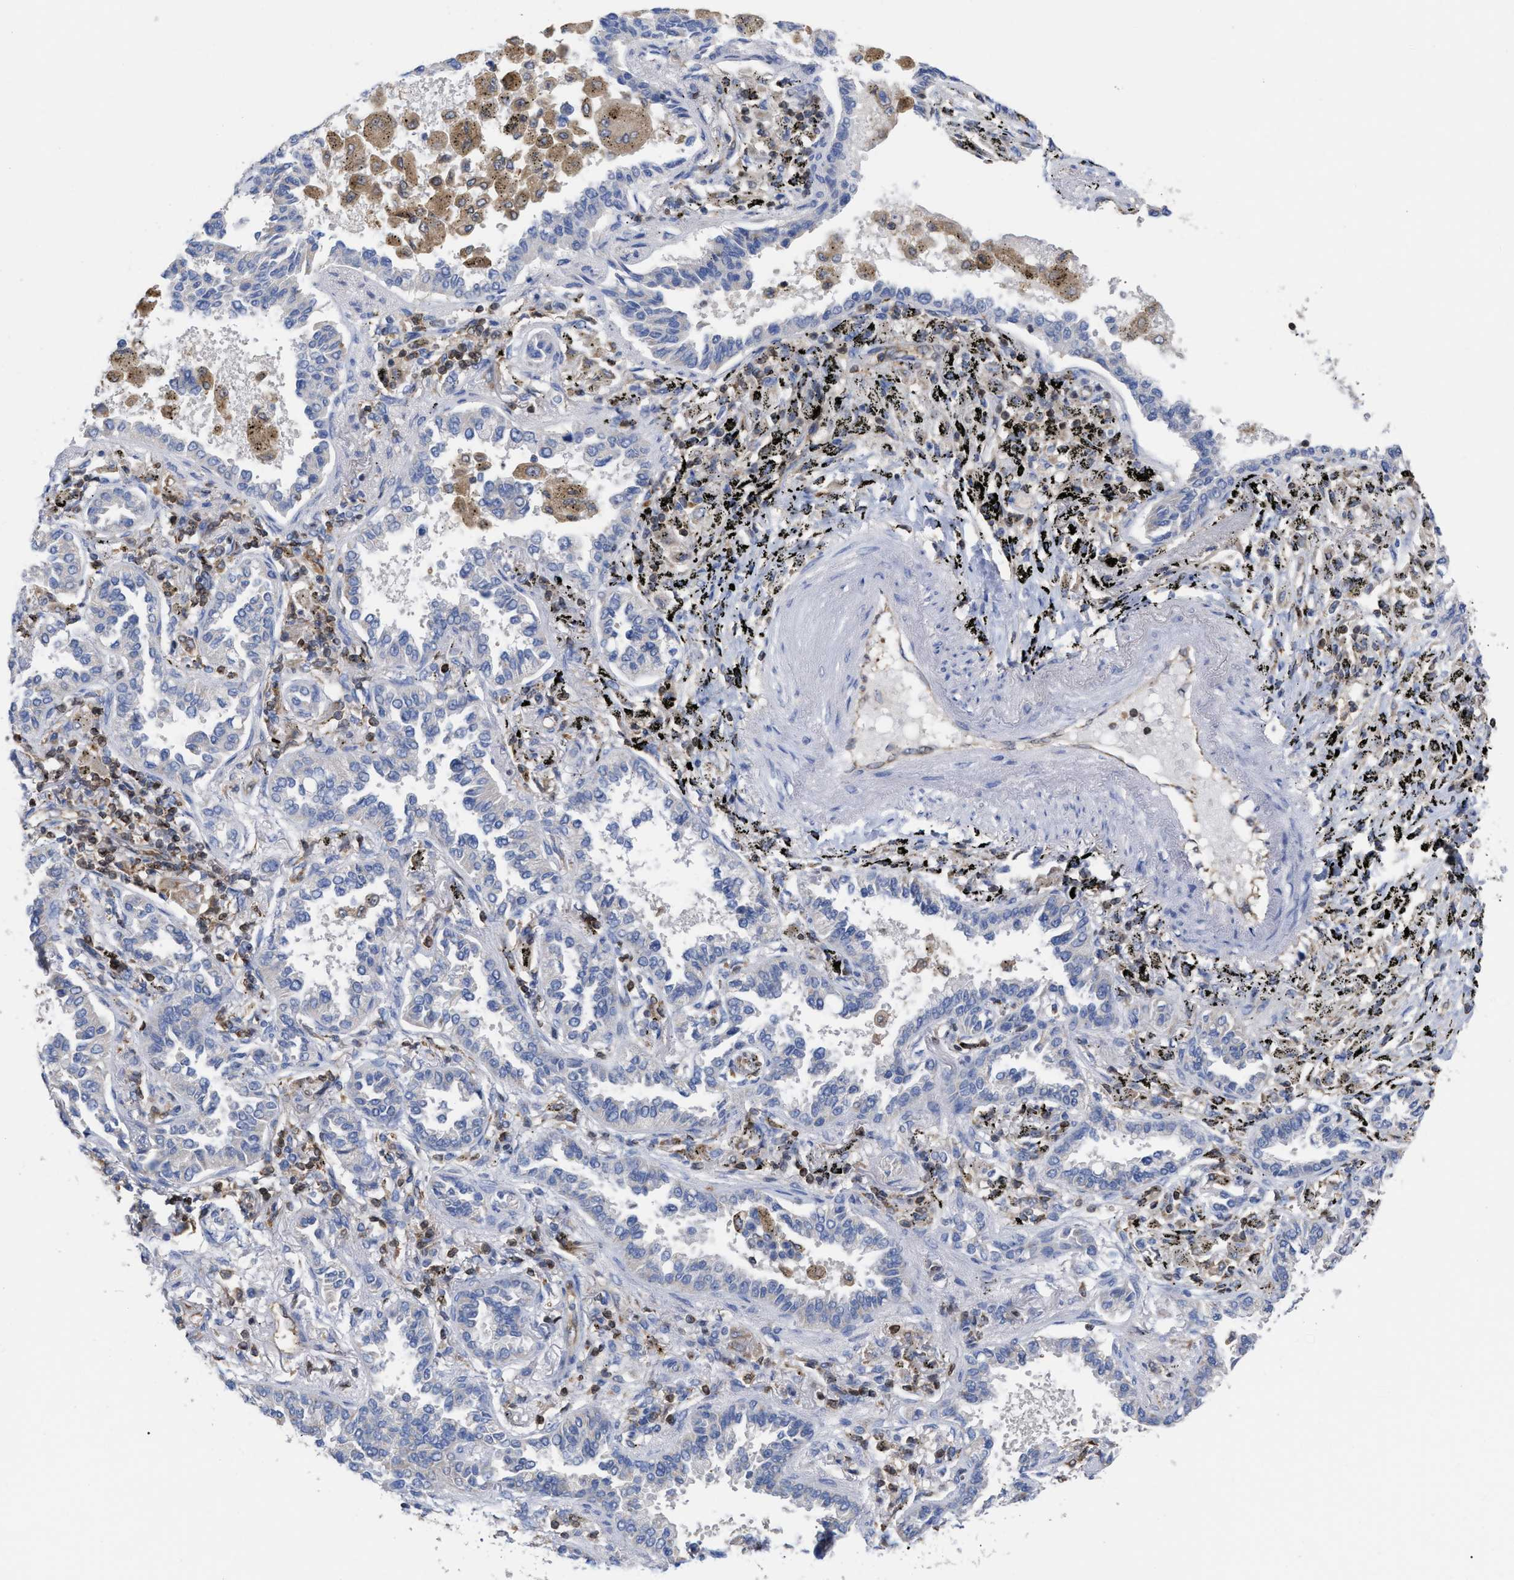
{"staining": {"intensity": "negative", "quantity": "none", "location": "none"}, "tissue": "lung cancer", "cell_type": "Tumor cells", "image_type": "cancer", "snomed": [{"axis": "morphology", "description": "Normal tissue, NOS"}, {"axis": "morphology", "description": "Adenocarcinoma, NOS"}, {"axis": "topography", "description": "Lung"}], "caption": "Protein analysis of lung cancer exhibits no significant staining in tumor cells.", "gene": "GIMAP4", "patient": {"sex": "male", "age": 59}}